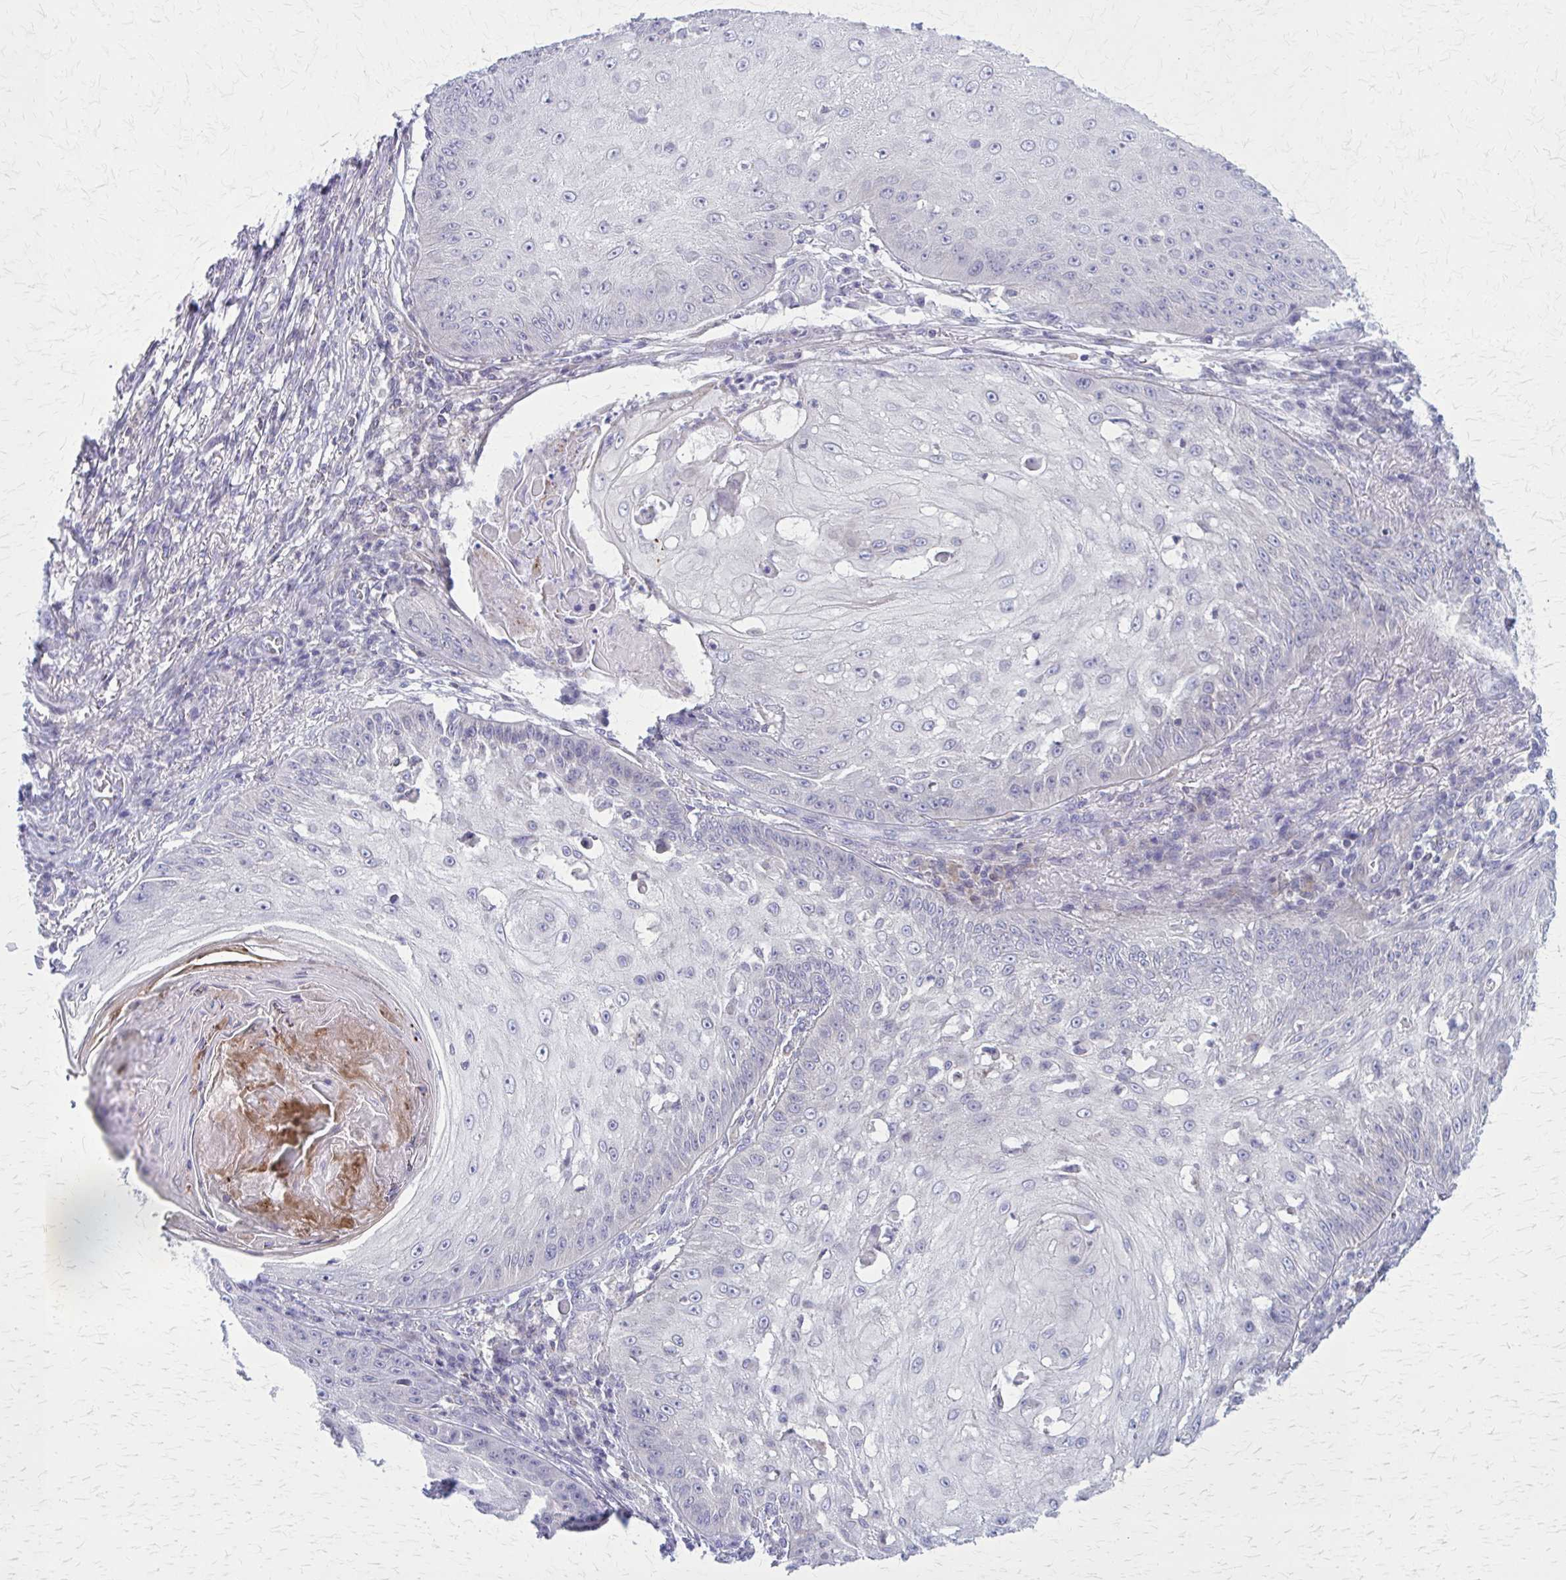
{"staining": {"intensity": "negative", "quantity": "none", "location": "none"}, "tissue": "skin cancer", "cell_type": "Tumor cells", "image_type": "cancer", "snomed": [{"axis": "morphology", "description": "Squamous cell carcinoma, NOS"}, {"axis": "topography", "description": "Skin"}], "caption": "Immunohistochemical staining of squamous cell carcinoma (skin) reveals no significant expression in tumor cells.", "gene": "PITPNM1", "patient": {"sex": "male", "age": 70}}